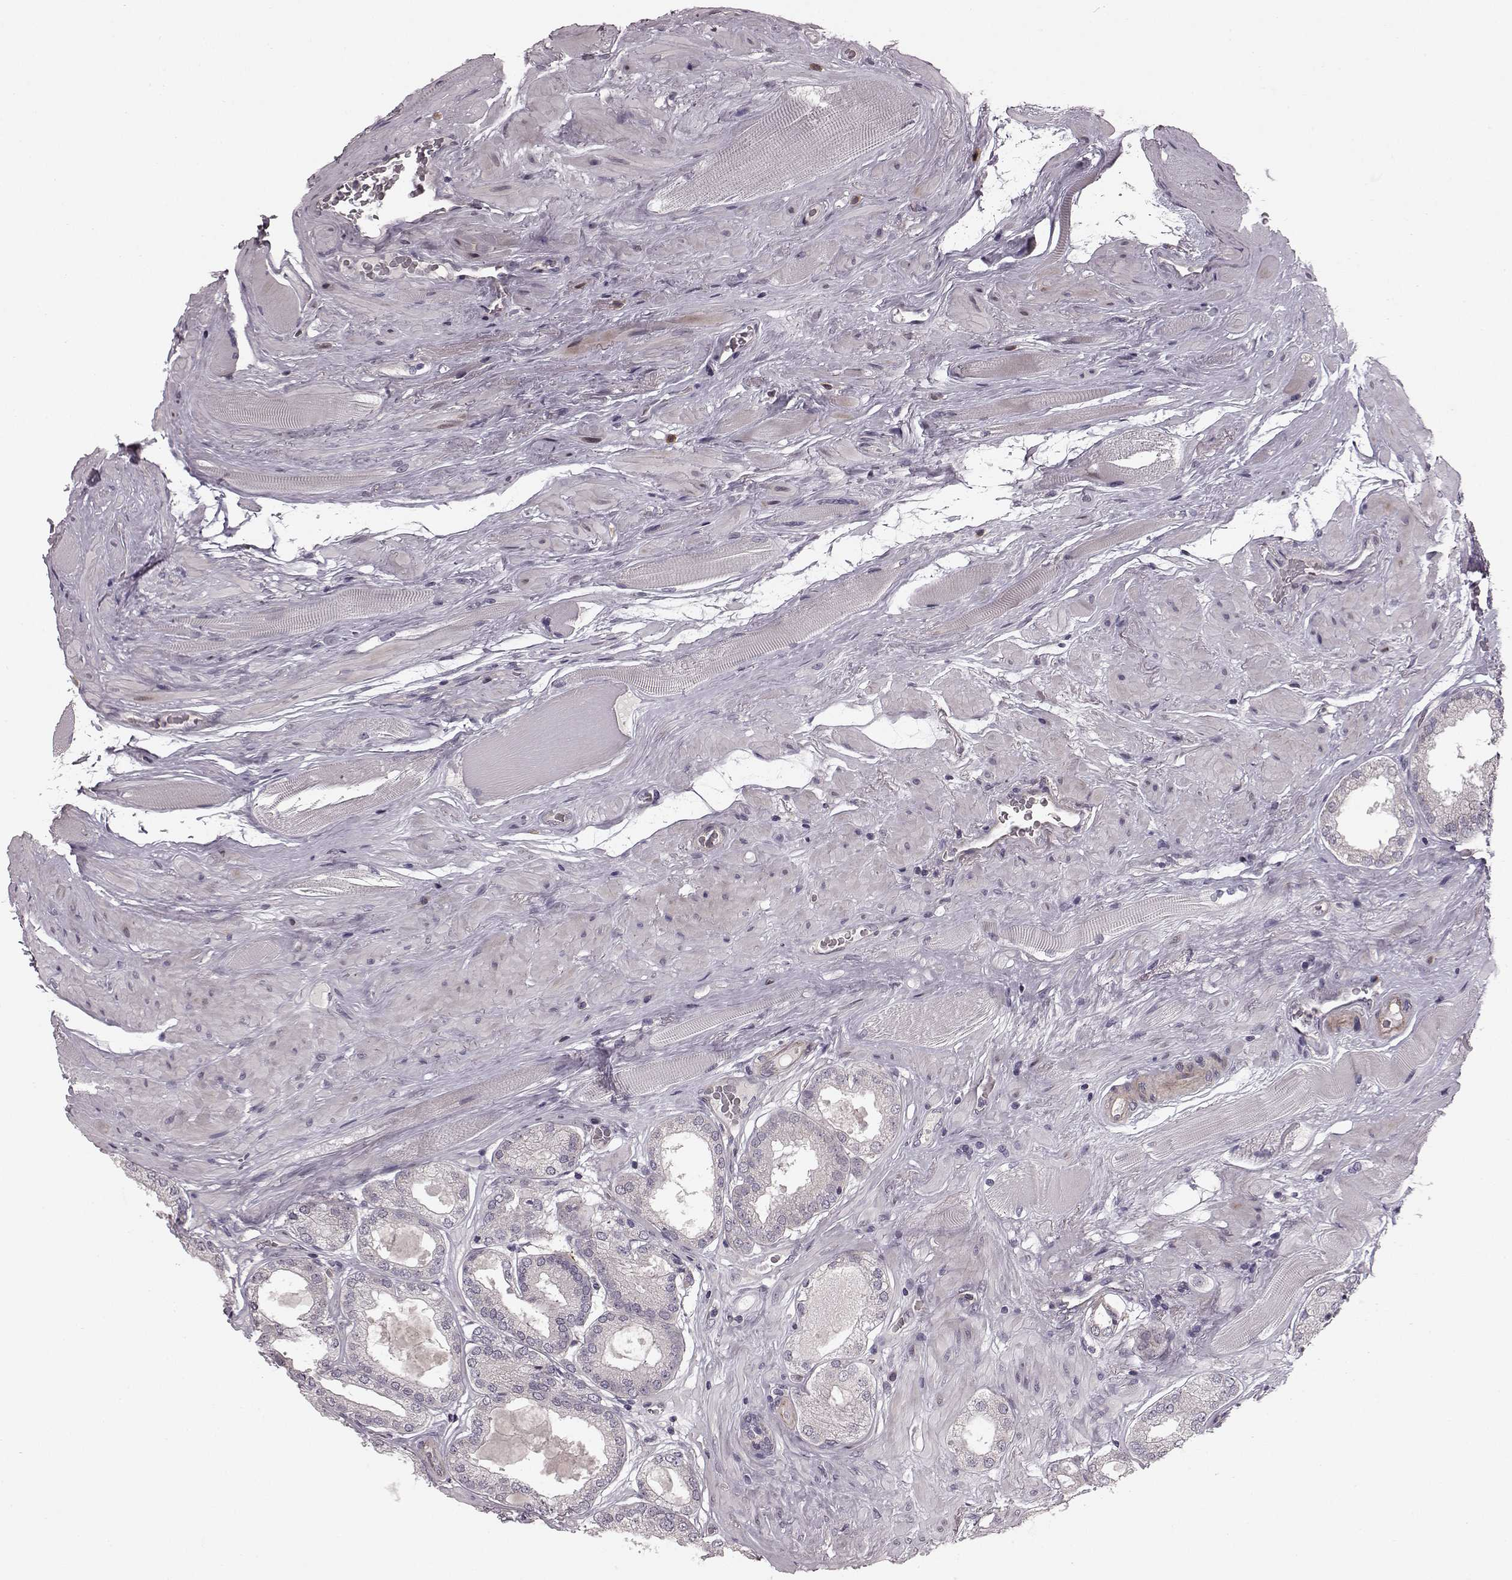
{"staining": {"intensity": "negative", "quantity": "none", "location": "none"}, "tissue": "prostate cancer", "cell_type": "Tumor cells", "image_type": "cancer", "snomed": [{"axis": "morphology", "description": "Adenocarcinoma, NOS"}, {"axis": "topography", "description": "Prostate"}], "caption": "Immunohistochemistry (IHC) micrograph of human prostate cancer (adenocarcinoma) stained for a protein (brown), which exhibits no staining in tumor cells.", "gene": "SLC22A18", "patient": {"sex": "male", "age": 63}}